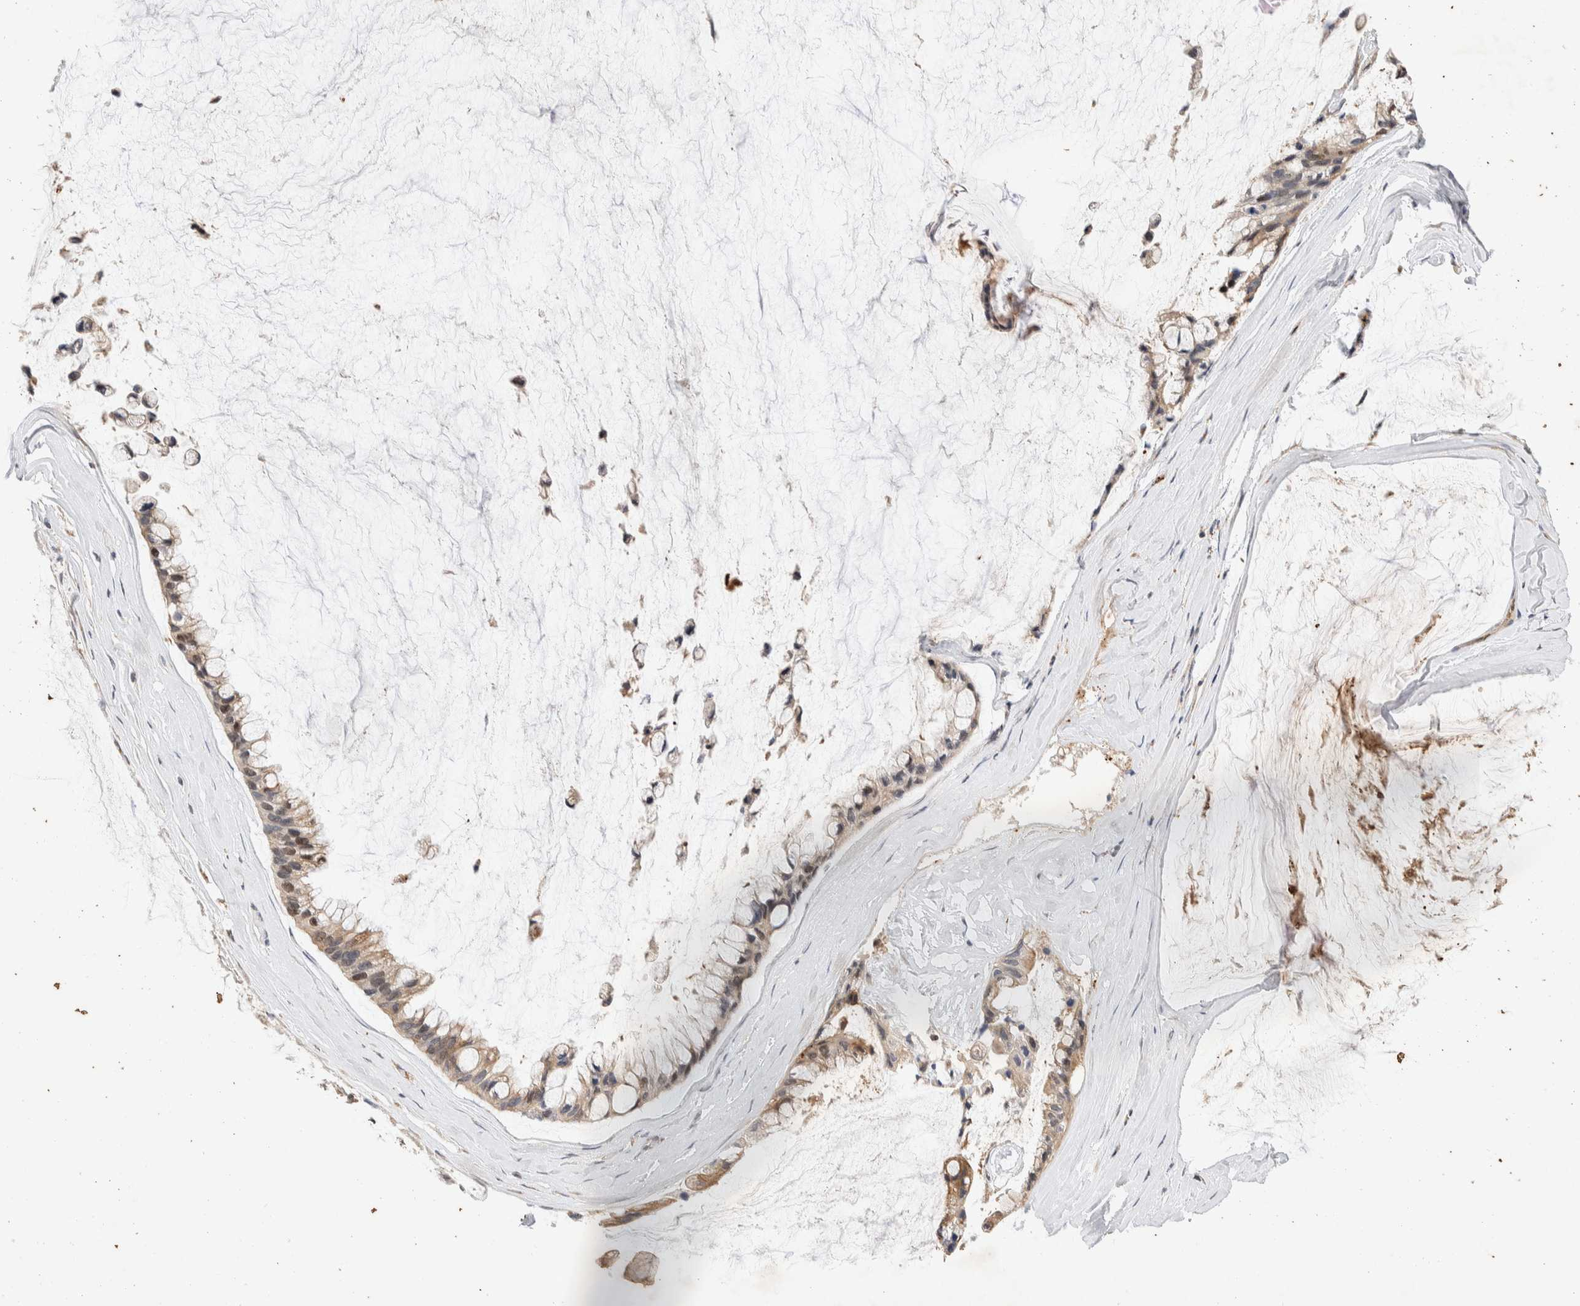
{"staining": {"intensity": "weak", "quantity": "25%-75%", "location": "cytoplasmic/membranous"}, "tissue": "ovarian cancer", "cell_type": "Tumor cells", "image_type": "cancer", "snomed": [{"axis": "morphology", "description": "Cystadenocarcinoma, mucinous, NOS"}, {"axis": "topography", "description": "Ovary"}], "caption": "Mucinous cystadenocarcinoma (ovarian) stained with IHC reveals weak cytoplasmic/membranous positivity in approximately 25%-75% of tumor cells. (Brightfield microscopy of DAB IHC at high magnification).", "gene": "NSMAF", "patient": {"sex": "female", "age": 39}}